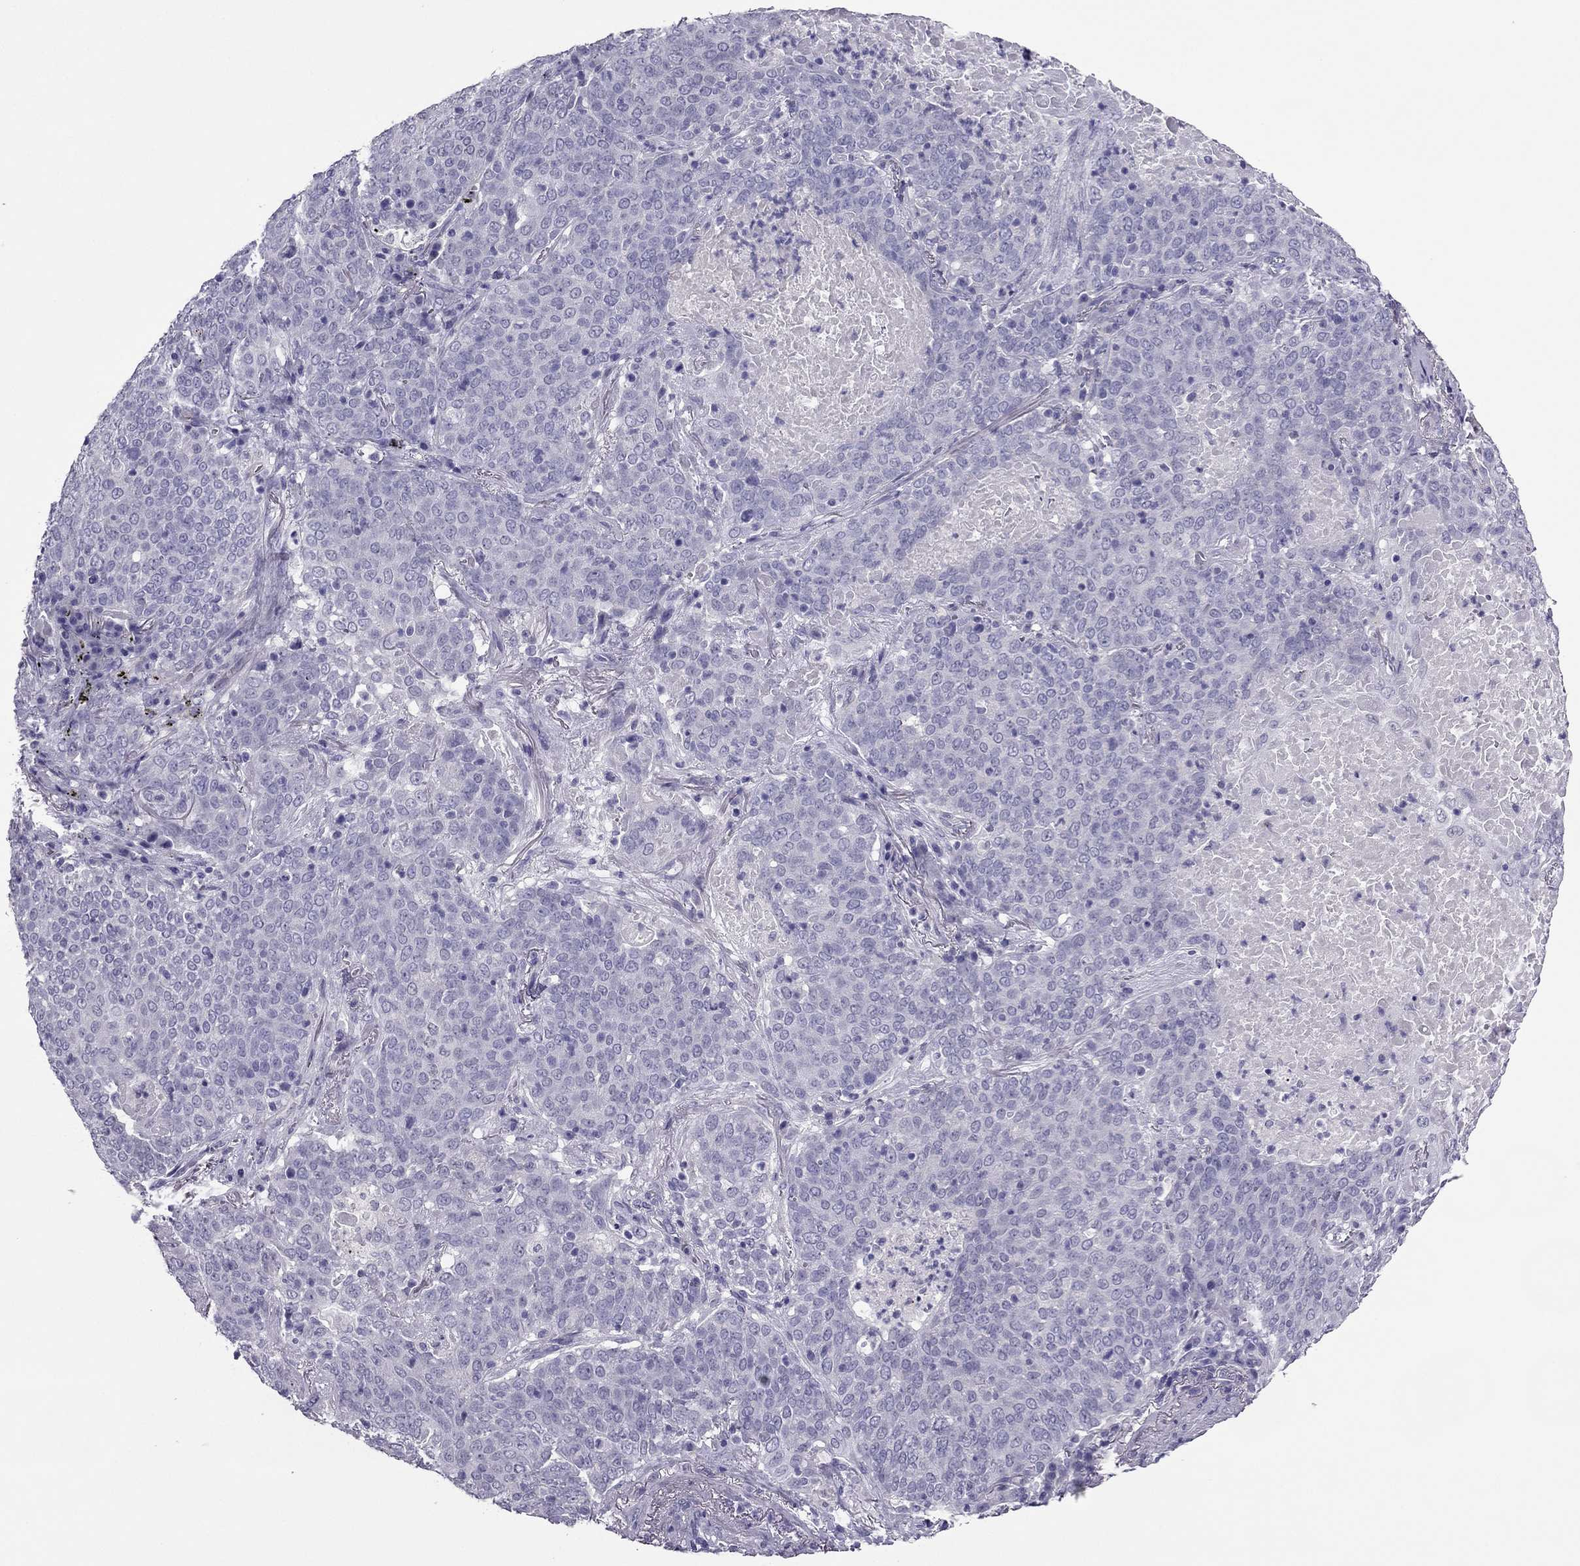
{"staining": {"intensity": "negative", "quantity": "none", "location": "none"}, "tissue": "lung cancer", "cell_type": "Tumor cells", "image_type": "cancer", "snomed": [{"axis": "morphology", "description": "Squamous cell carcinoma, NOS"}, {"axis": "topography", "description": "Lung"}], "caption": "The image exhibits no significant expression in tumor cells of lung squamous cell carcinoma. (Stains: DAB (3,3'-diaminobenzidine) immunohistochemistry (IHC) with hematoxylin counter stain, Microscopy: brightfield microscopy at high magnification).", "gene": "PDE6A", "patient": {"sex": "male", "age": 82}}